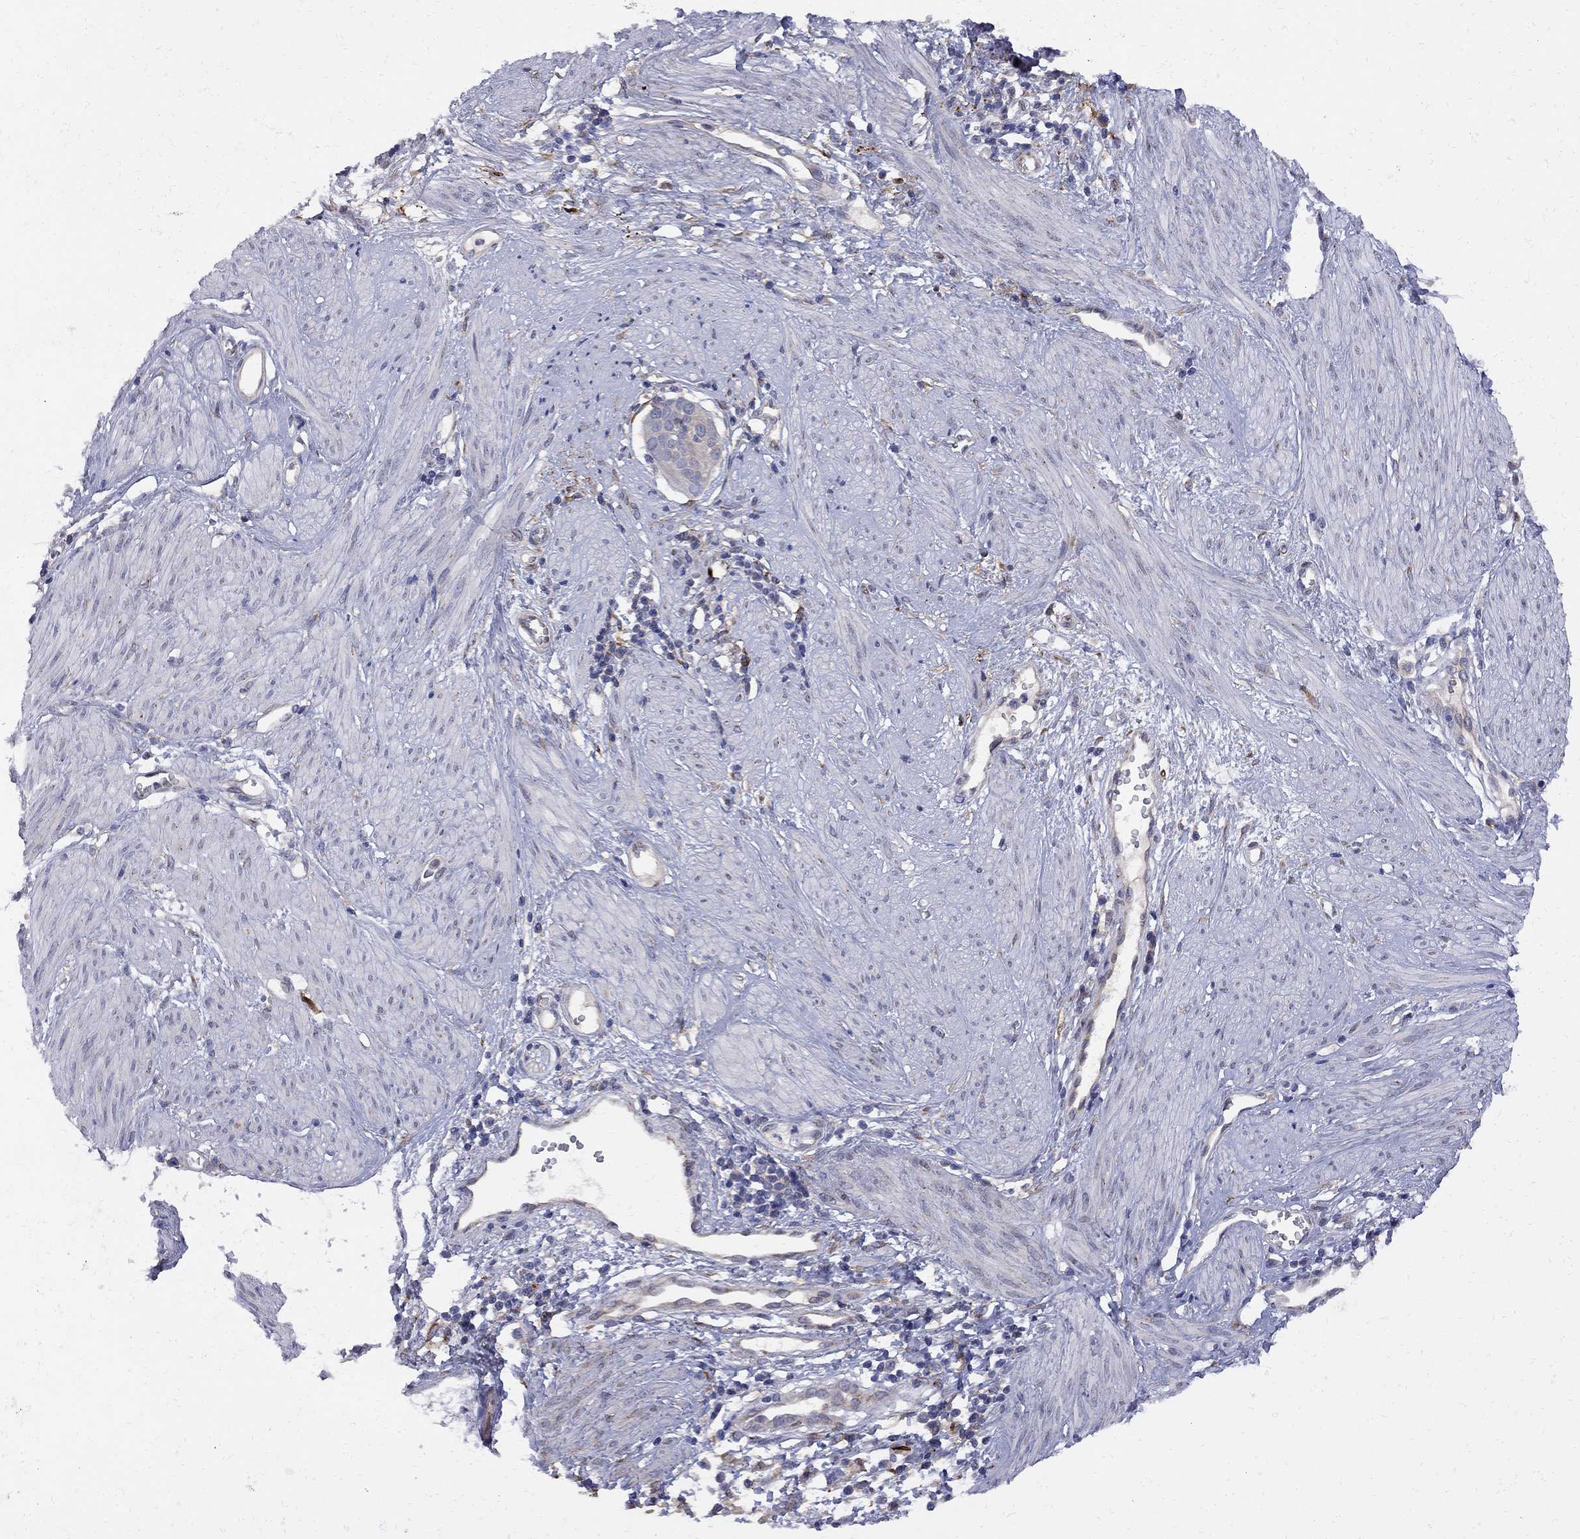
{"staining": {"intensity": "negative", "quantity": "none", "location": "none"}, "tissue": "cervical cancer", "cell_type": "Tumor cells", "image_type": "cancer", "snomed": [{"axis": "morphology", "description": "Squamous cell carcinoma, NOS"}, {"axis": "topography", "description": "Cervix"}], "caption": "Histopathology image shows no protein expression in tumor cells of cervical squamous cell carcinoma tissue.", "gene": "MTHFR", "patient": {"sex": "female", "age": 39}}